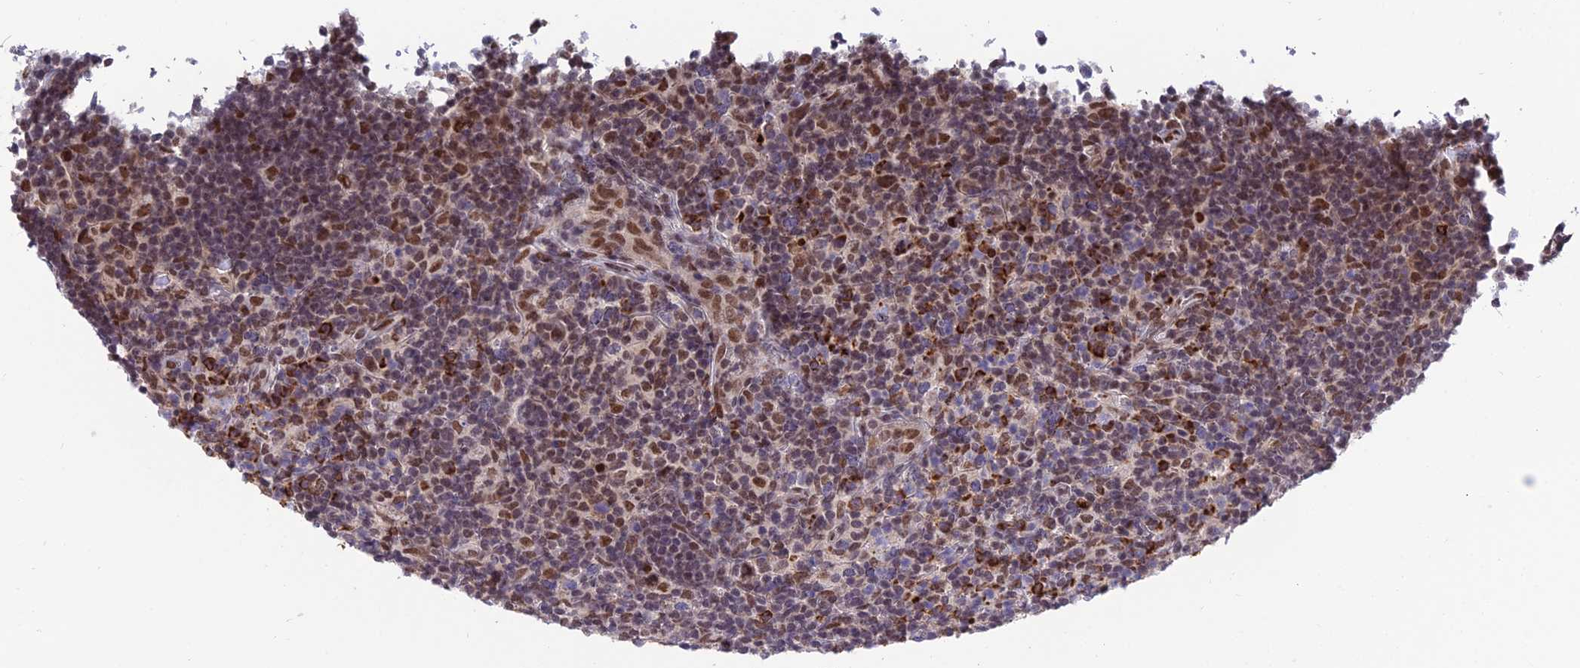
{"staining": {"intensity": "moderate", "quantity": ">75%", "location": "nuclear"}, "tissue": "lymphoma", "cell_type": "Tumor cells", "image_type": "cancer", "snomed": [{"axis": "morphology", "description": "Hodgkin's disease, NOS"}, {"axis": "topography", "description": "Lymph node"}], "caption": "Protein expression analysis of lymphoma displays moderate nuclear staining in about >75% of tumor cells.", "gene": "SYT15", "patient": {"sex": "female", "age": 57}}